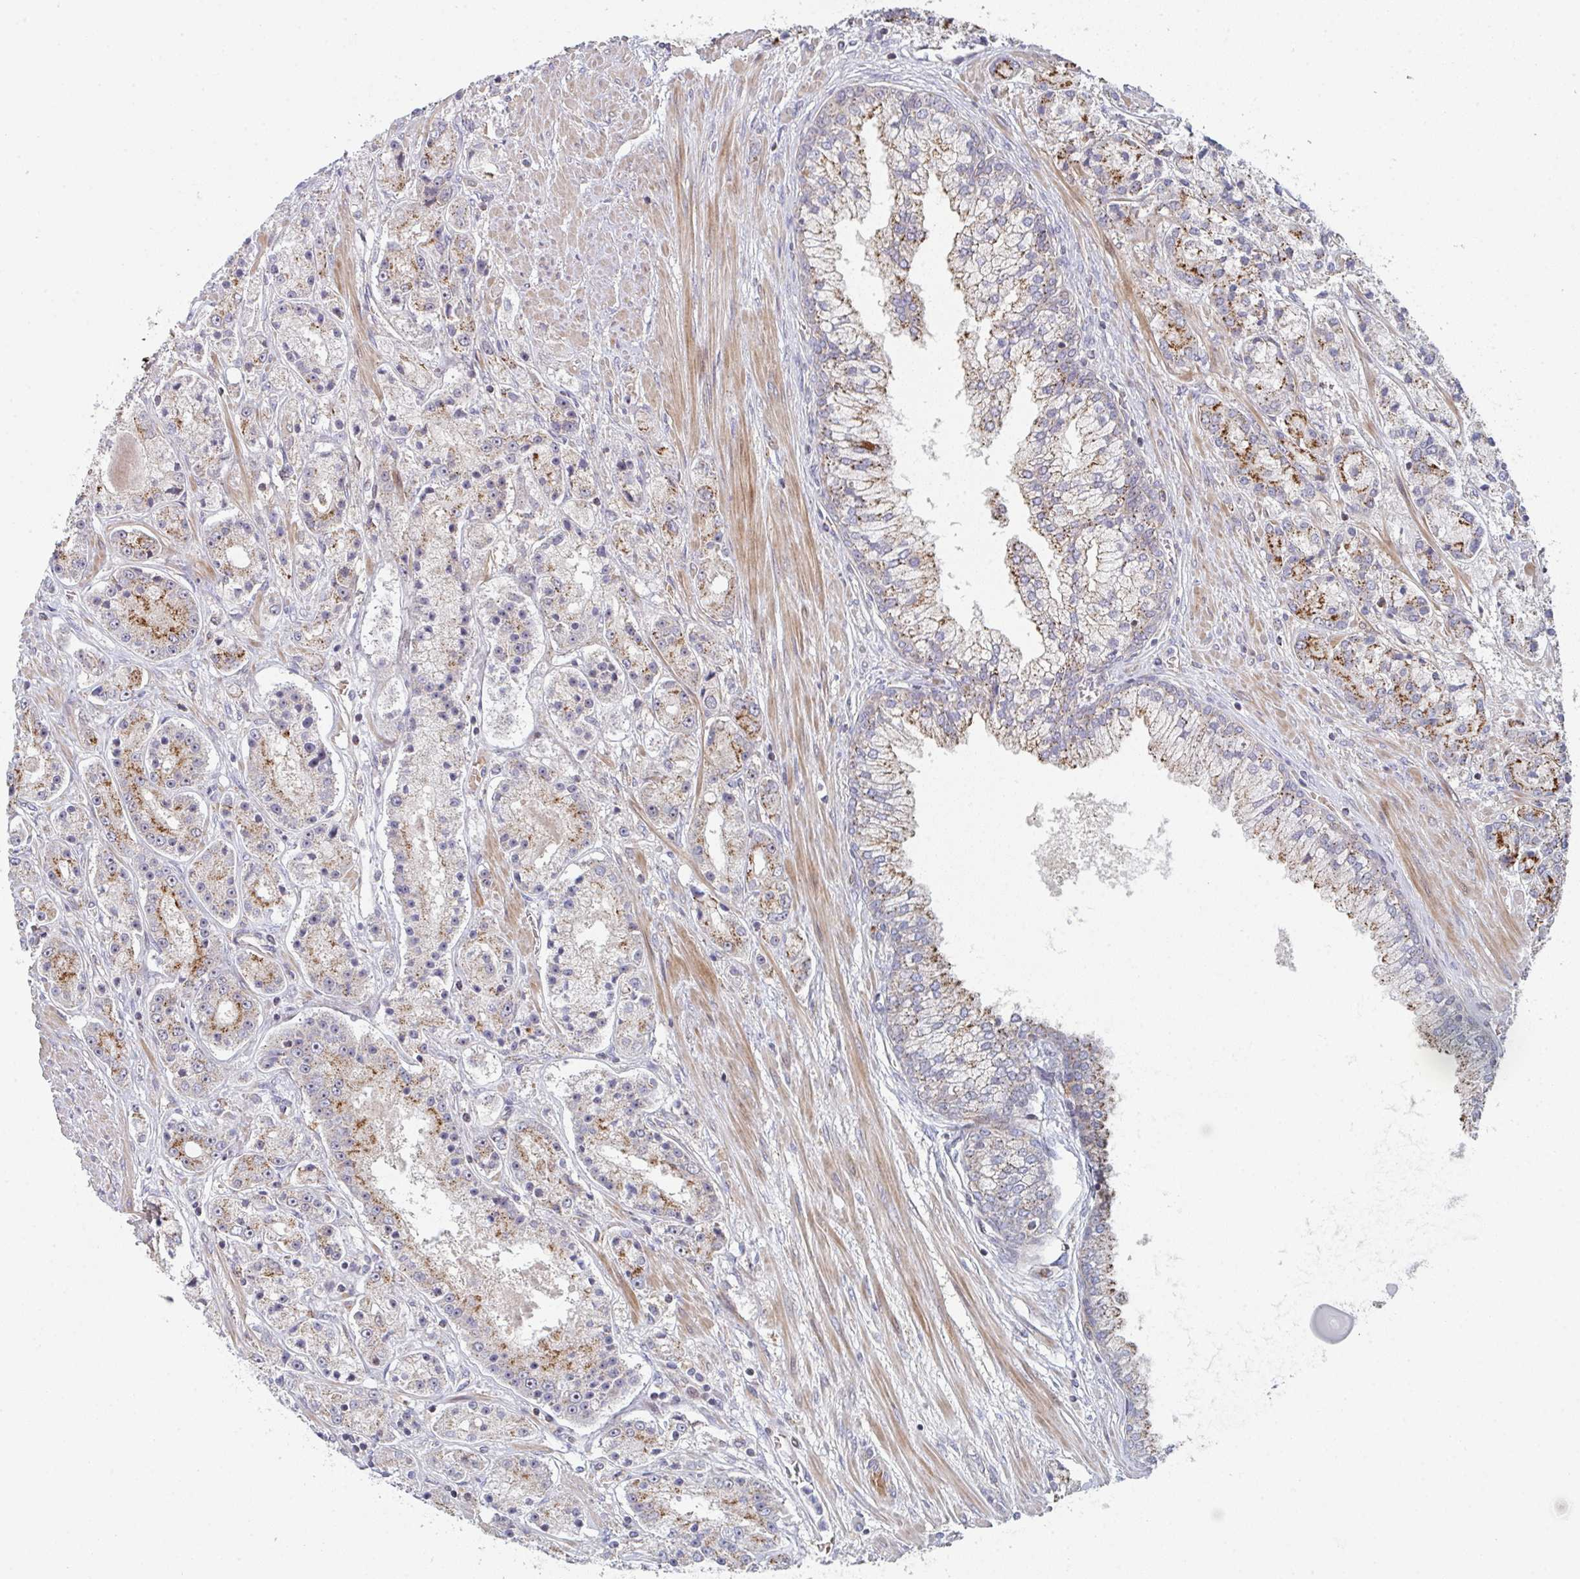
{"staining": {"intensity": "strong", "quantity": "25%-75%", "location": "cytoplasmic/membranous"}, "tissue": "prostate cancer", "cell_type": "Tumor cells", "image_type": "cancer", "snomed": [{"axis": "morphology", "description": "Adenocarcinoma, High grade"}, {"axis": "topography", "description": "Prostate"}], "caption": "Prostate cancer (adenocarcinoma (high-grade)) tissue exhibits strong cytoplasmic/membranous staining in approximately 25%-75% of tumor cells, visualized by immunohistochemistry. (Brightfield microscopy of DAB IHC at high magnification).", "gene": "ZNF644", "patient": {"sex": "male", "age": 67}}